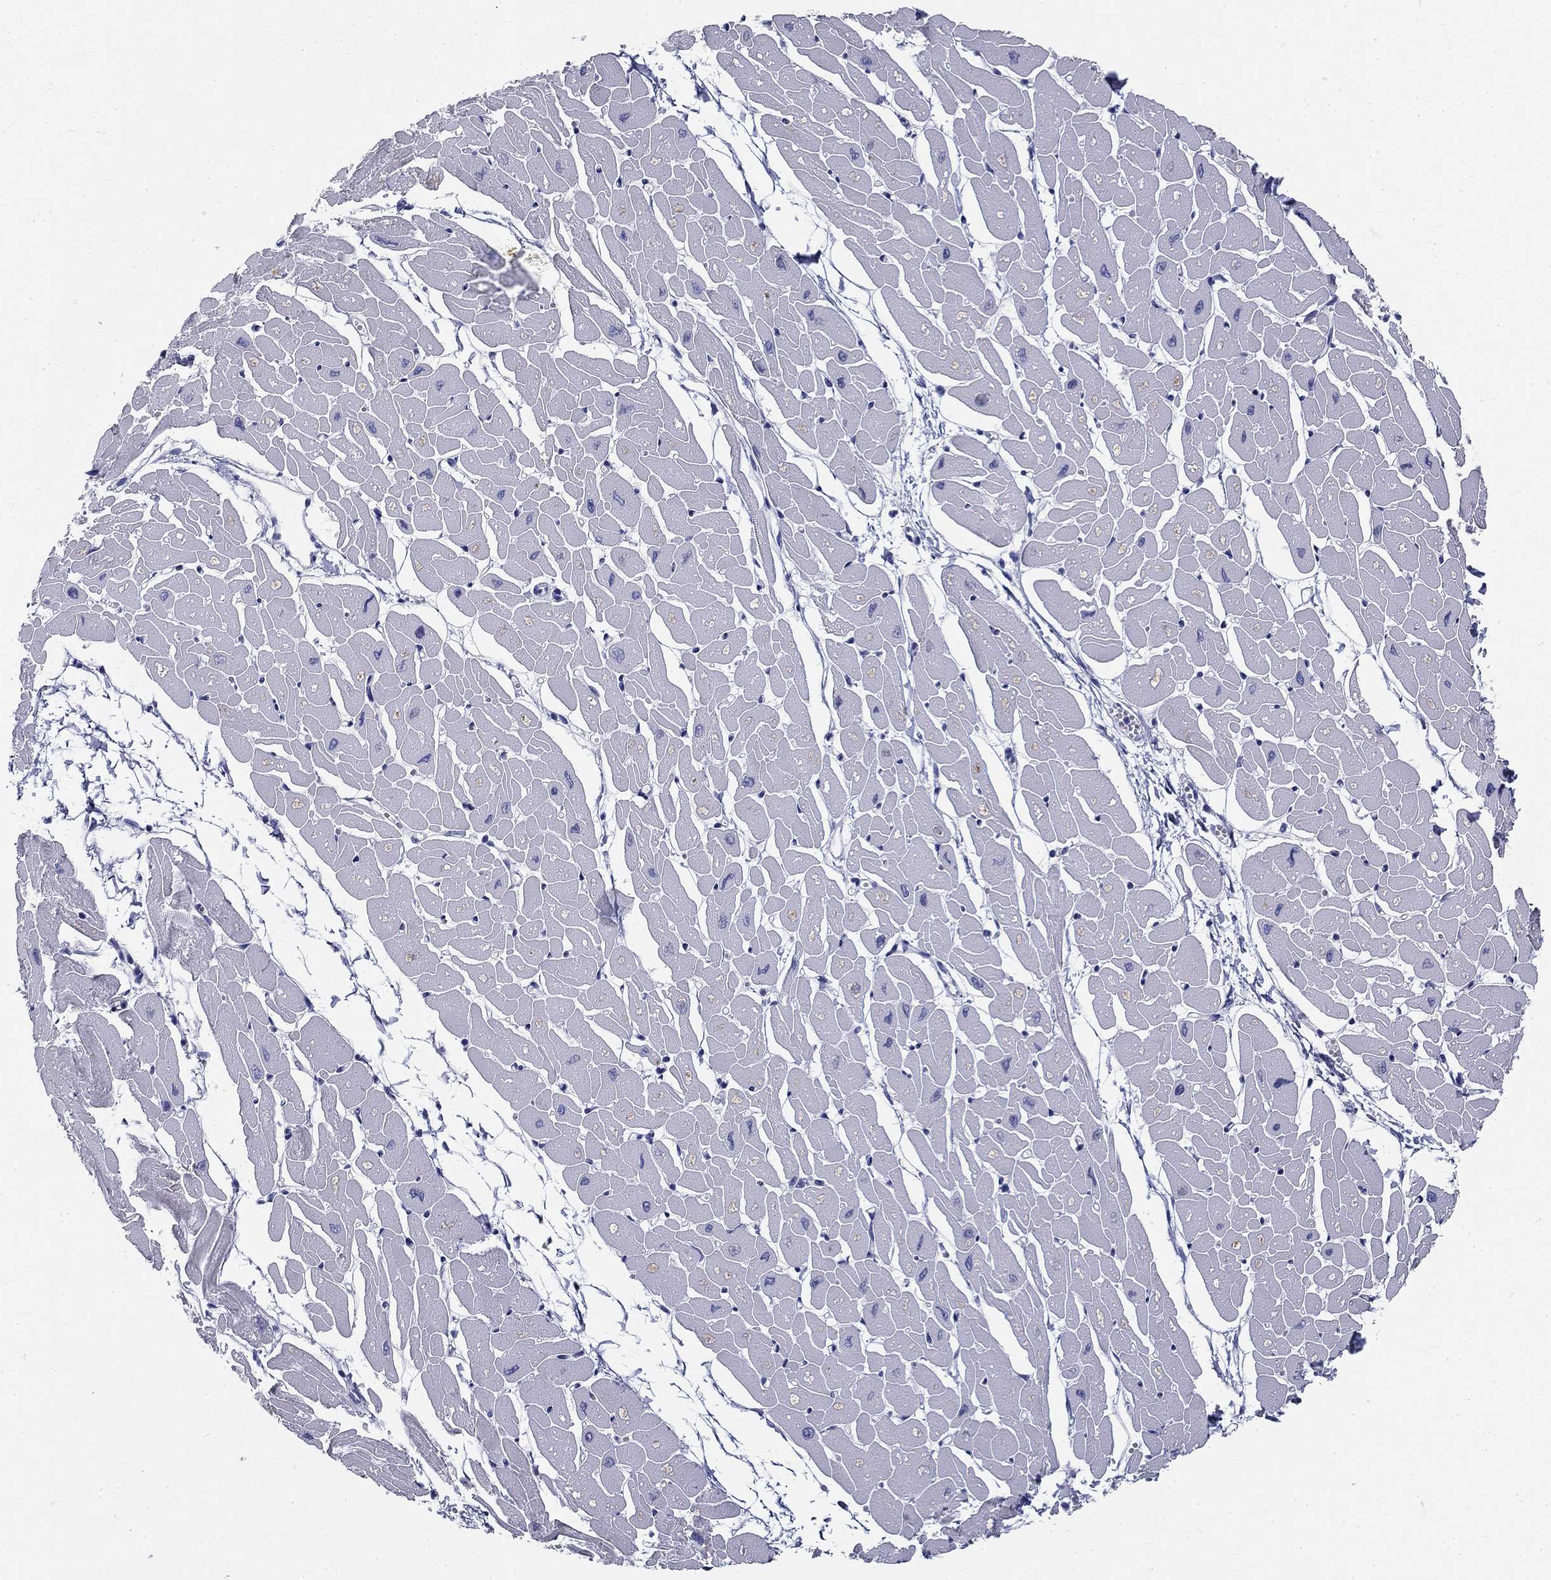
{"staining": {"intensity": "negative", "quantity": "none", "location": "none"}, "tissue": "heart muscle", "cell_type": "Cardiomyocytes", "image_type": "normal", "snomed": [{"axis": "morphology", "description": "Normal tissue, NOS"}, {"axis": "topography", "description": "Heart"}], "caption": "A high-resolution histopathology image shows IHC staining of benign heart muscle, which reveals no significant staining in cardiomyocytes.", "gene": "GALNTL5", "patient": {"sex": "male", "age": 57}}